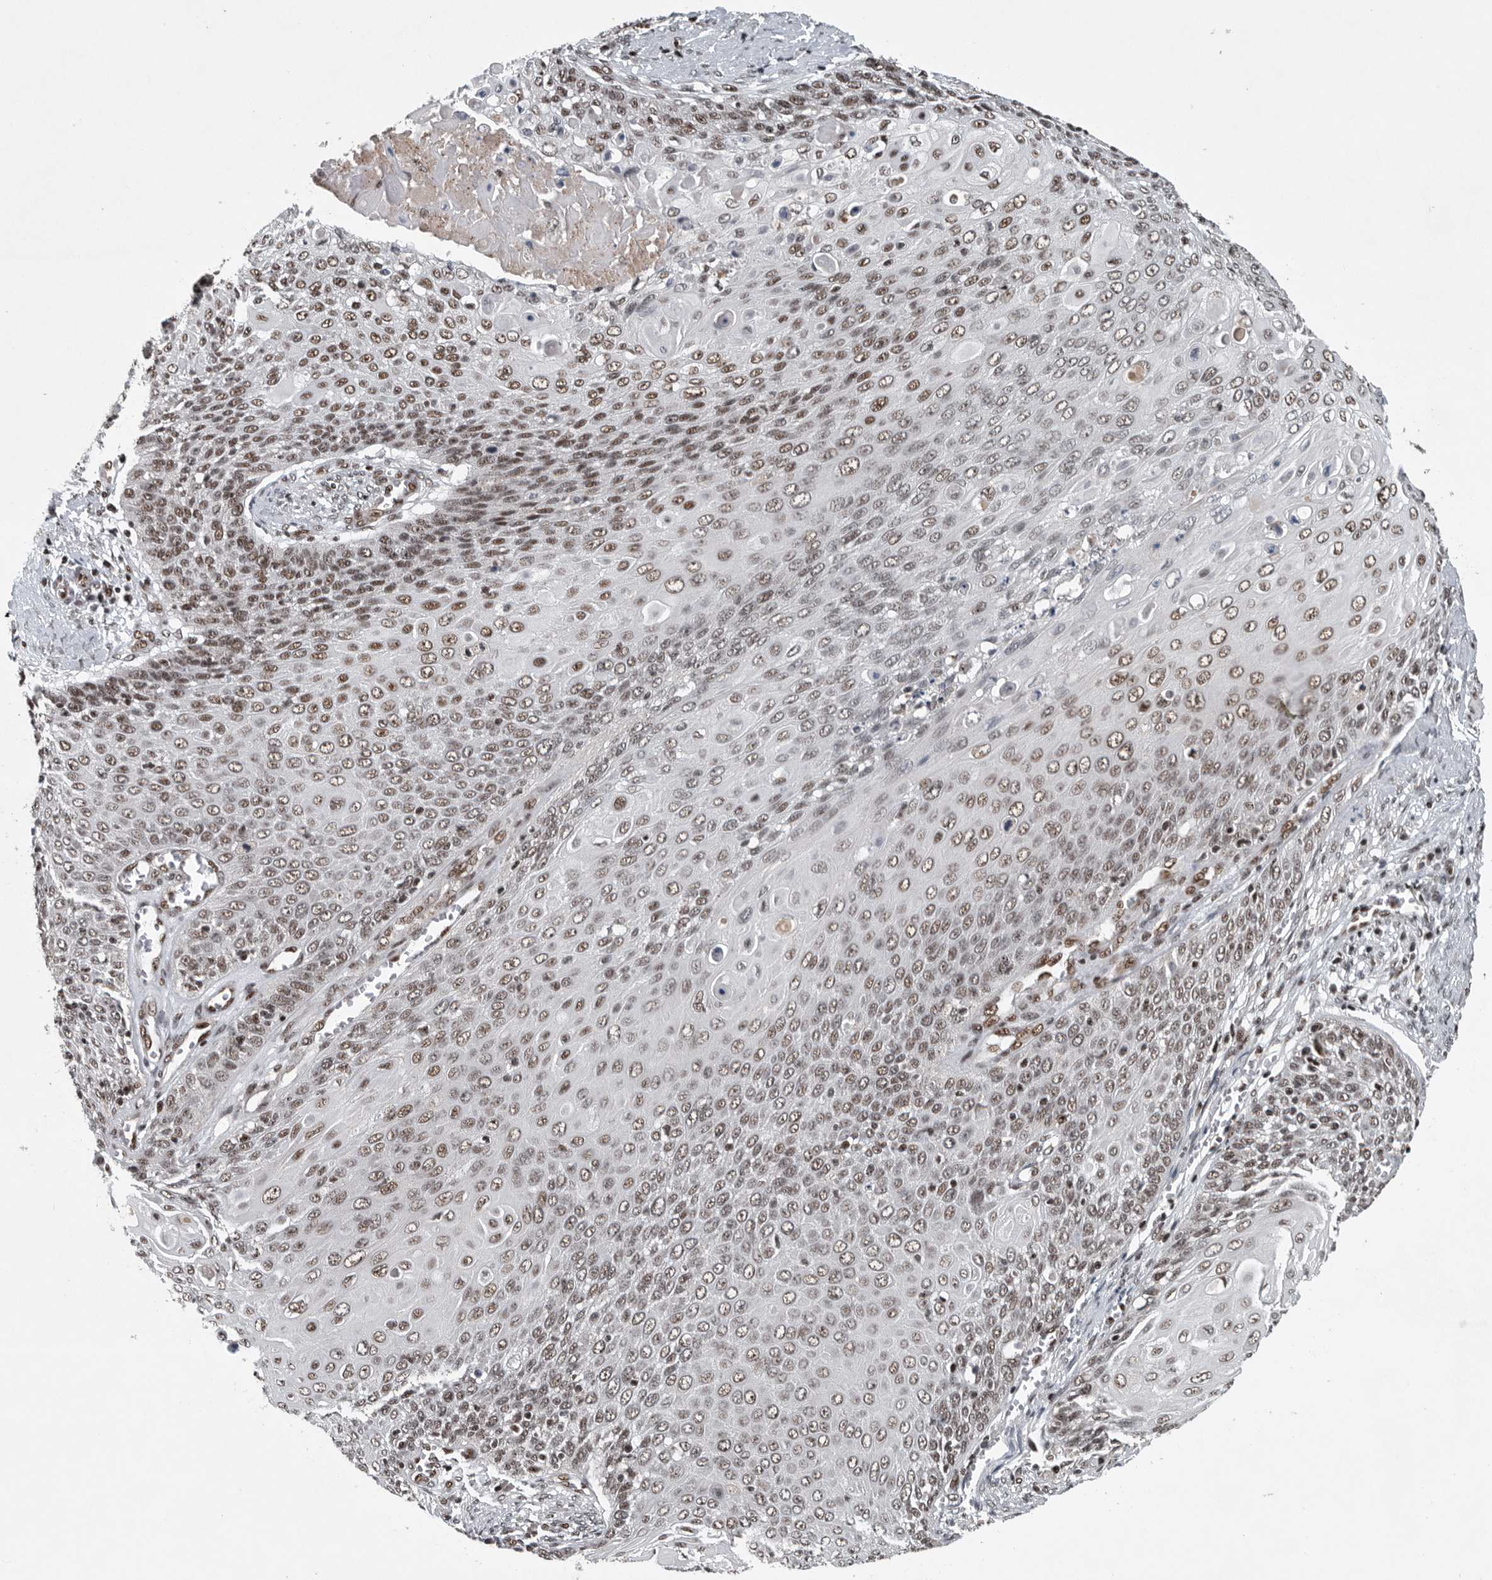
{"staining": {"intensity": "moderate", "quantity": "25%-75%", "location": "nuclear"}, "tissue": "cervical cancer", "cell_type": "Tumor cells", "image_type": "cancer", "snomed": [{"axis": "morphology", "description": "Squamous cell carcinoma, NOS"}, {"axis": "topography", "description": "Cervix"}], "caption": "Protein staining of cervical cancer tissue exhibits moderate nuclear positivity in approximately 25%-75% of tumor cells.", "gene": "SENP7", "patient": {"sex": "female", "age": 39}}